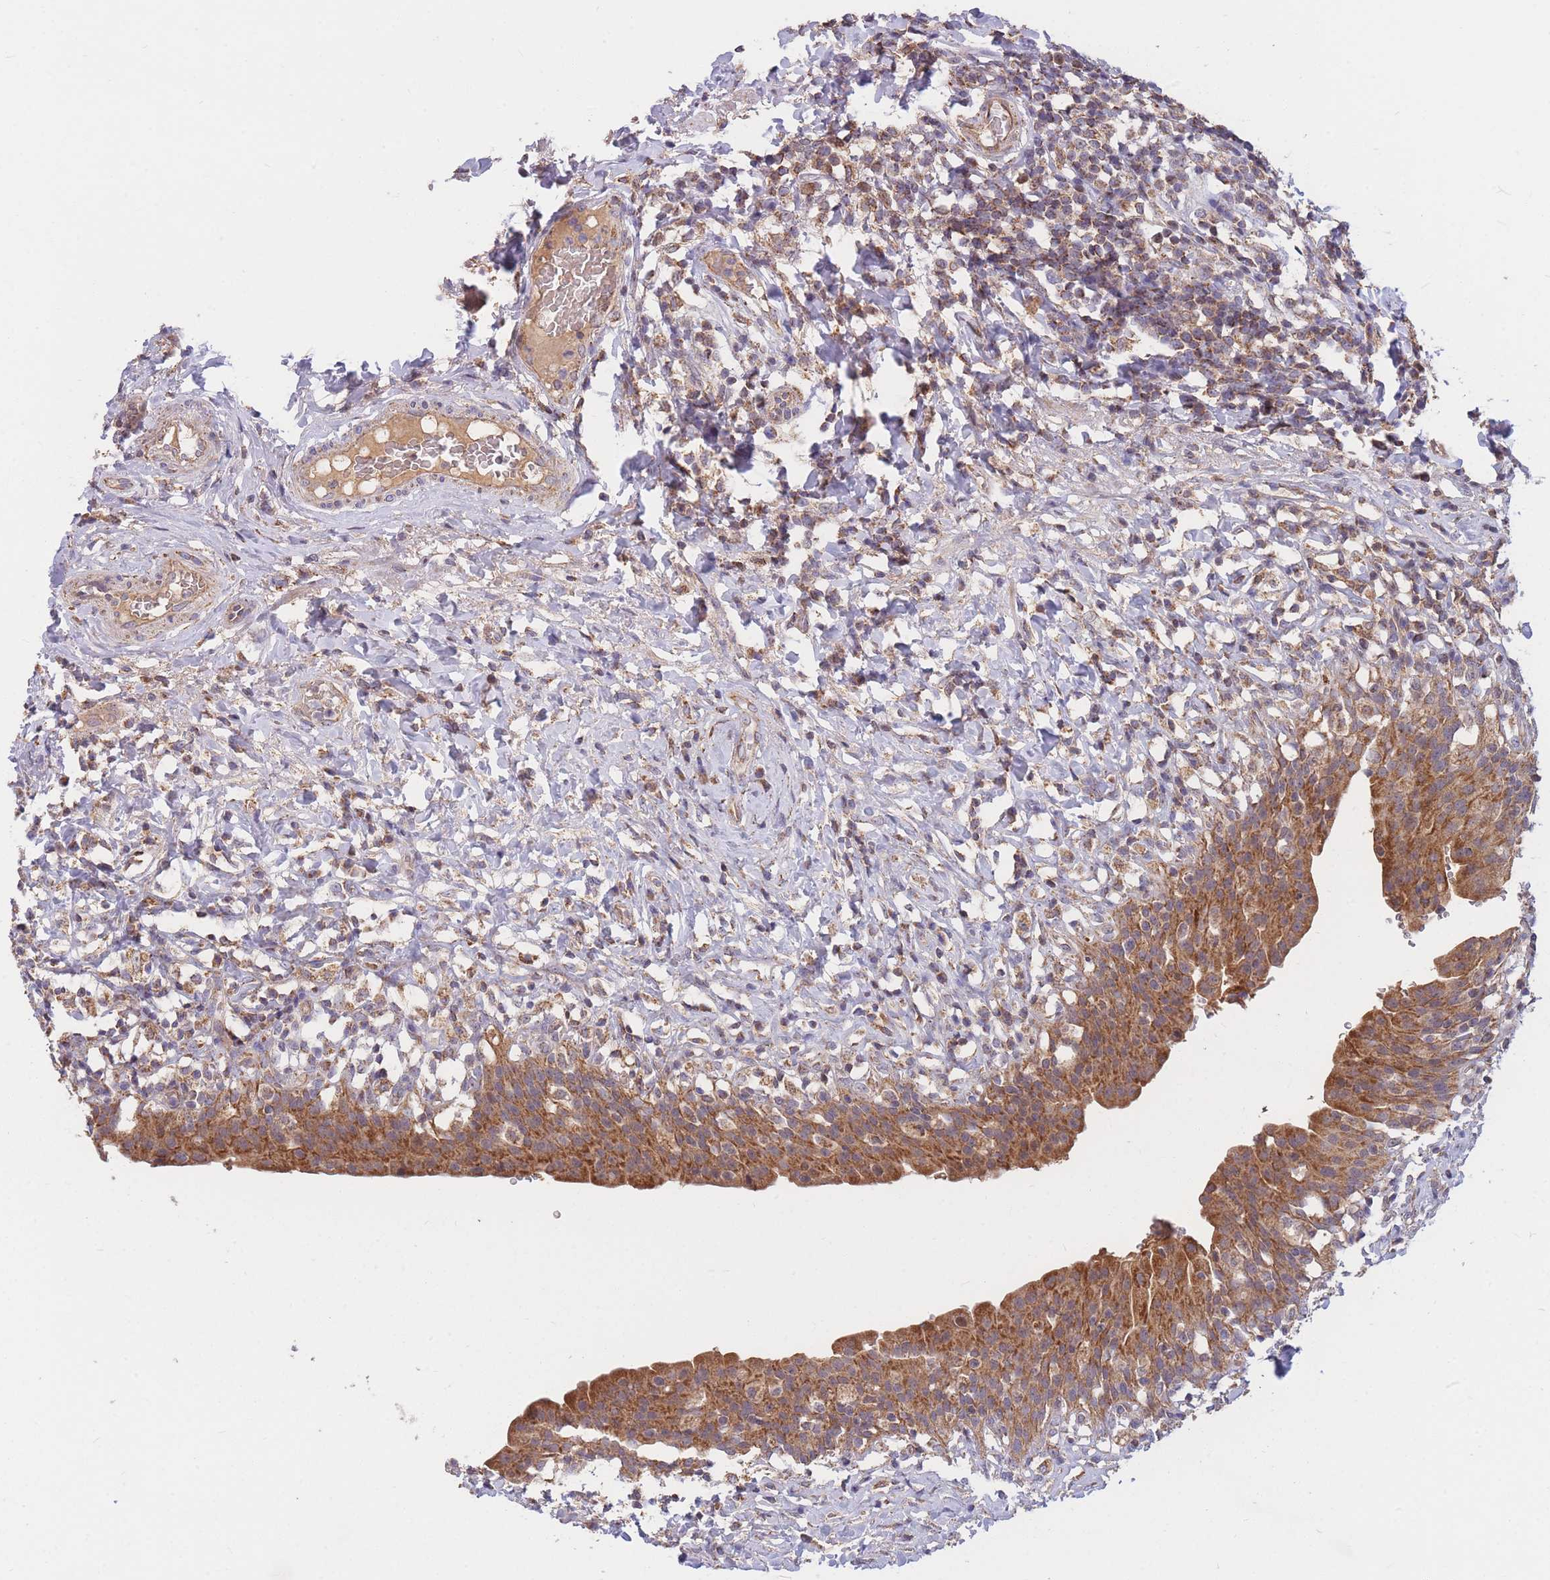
{"staining": {"intensity": "strong", "quantity": ">75%", "location": "cytoplasmic/membranous"}, "tissue": "urinary bladder", "cell_type": "Urothelial cells", "image_type": "normal", "snomed": [{"axis": "morphology", "description": "Normal tissue, NOS"}, {"axis": "morphology", "description": "Inflammation, NOS"}, {"axis": "topography", "description": "Urinary bladder"}], "caption": "Protein staining reveals strong cytoplasmic/membranous positivity in about >75% of urothelial cells in normal urinary bladder.", "gene": "PTPMT1", "patient": {"sex": "male", "age": 64}}